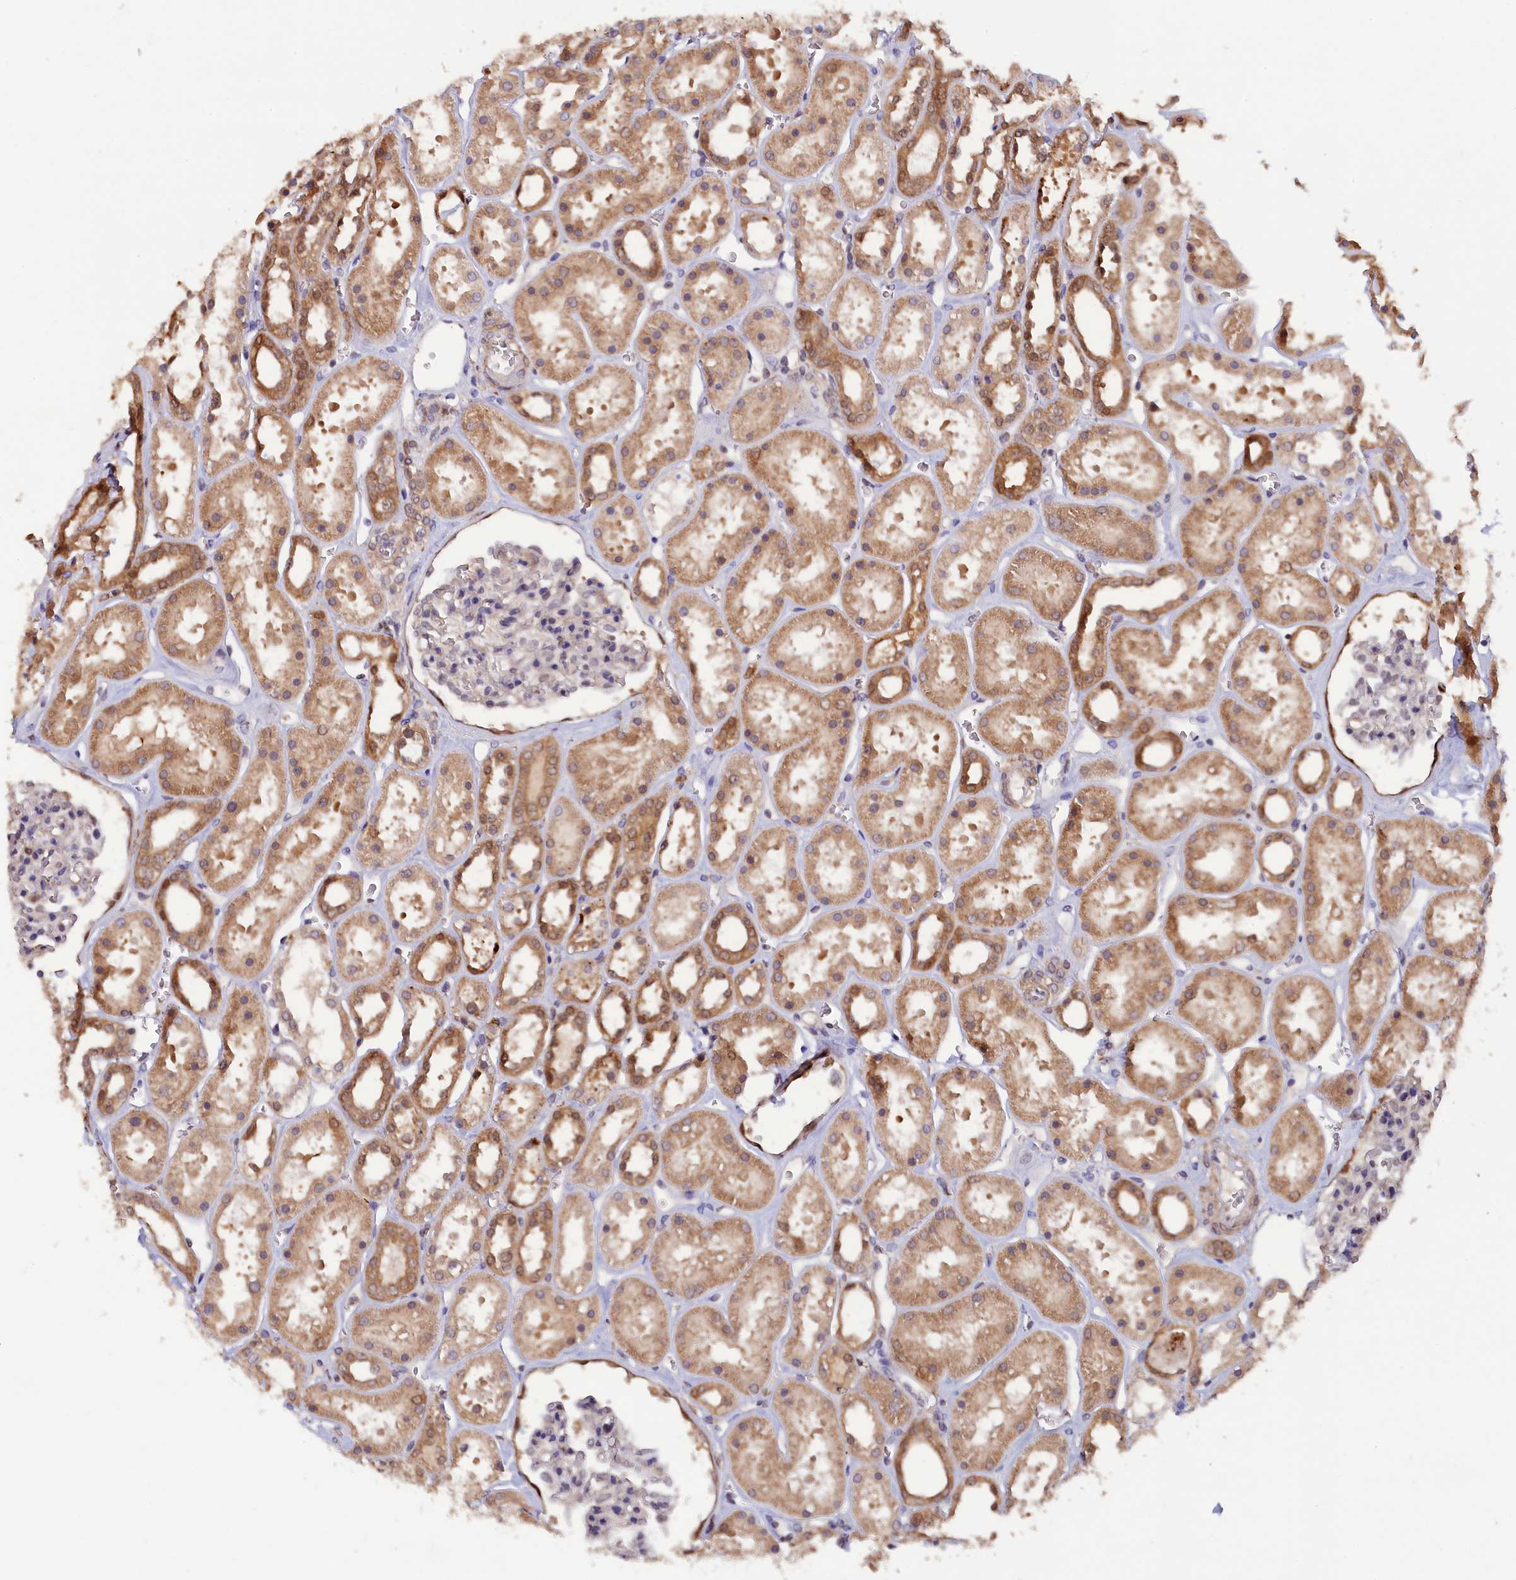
{"staining": {"intensity": "moderate", "quantity": "<25%", "location": "cytoplasmic/membranous"}, "tissue": "kidney", "cell_type": "Cells in glomeruli", "image_type": "normal", "snomed": [{"axis": "morphology", "description": "Normal tissue, NOS"}, {"axis": "topography", "description": "Kidney"}], "caption": "This photomicrograph demonstrates immunohistochemistry staining of normal kidney, with low moderate cytoplasmic/membranous staining in approximately <25% of cells in glomeruli.", "gene": "JPT2", "patient": {"sex": "female", "age": 41}}